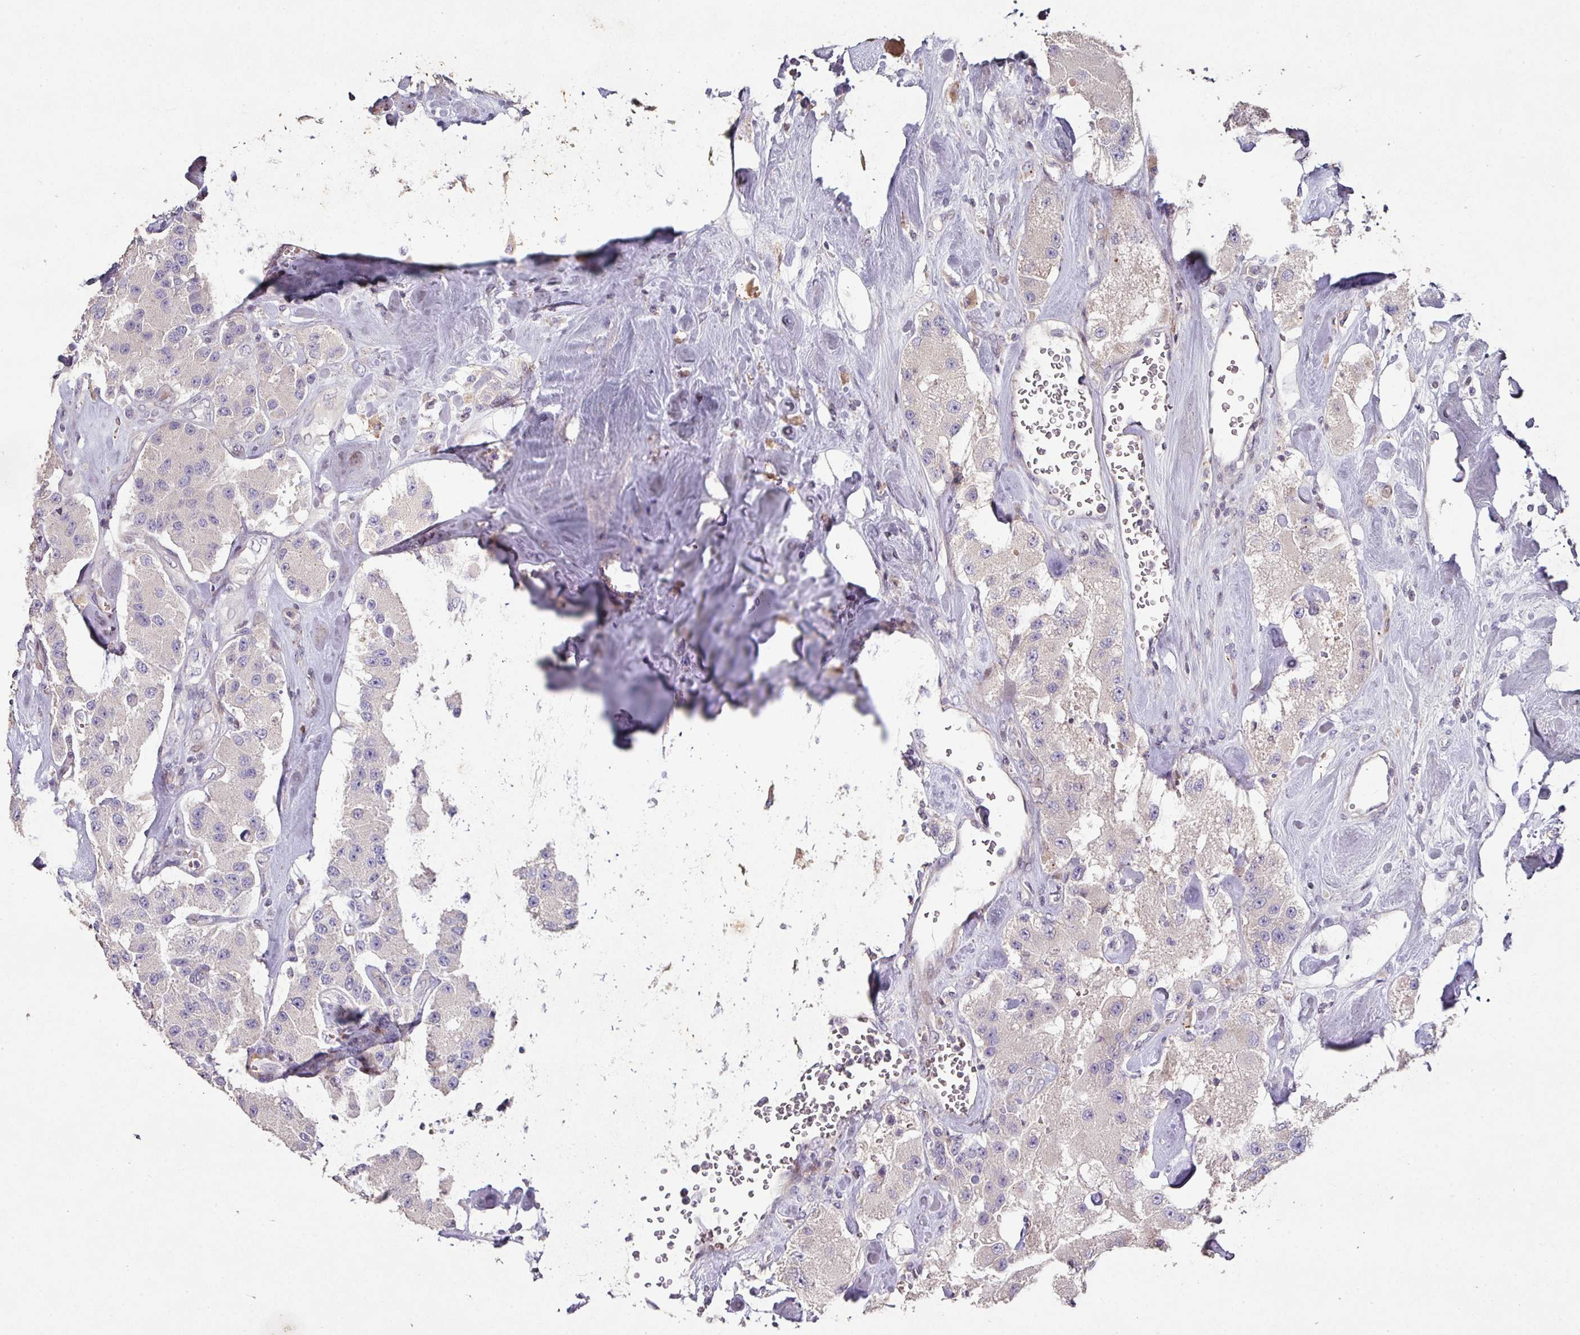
{"staining": {"intensity": "negative", "quantity": "none", "location": "none"}, "tissue": "carcinoid", "cell_type": "Tumor cells", "image_type": "cancer", "snomed": [{"axis": "morphology", "description": "Carcinoid, malignant, NOS"}, {"axis": "topography", "description": "Pancreas"}], "caption": "Micrograph shows no significant protein staining in tumor cells of carcinoid (malignant).", "gene": "RPL23A", "patient": {"sex": "male", "age": 41}}